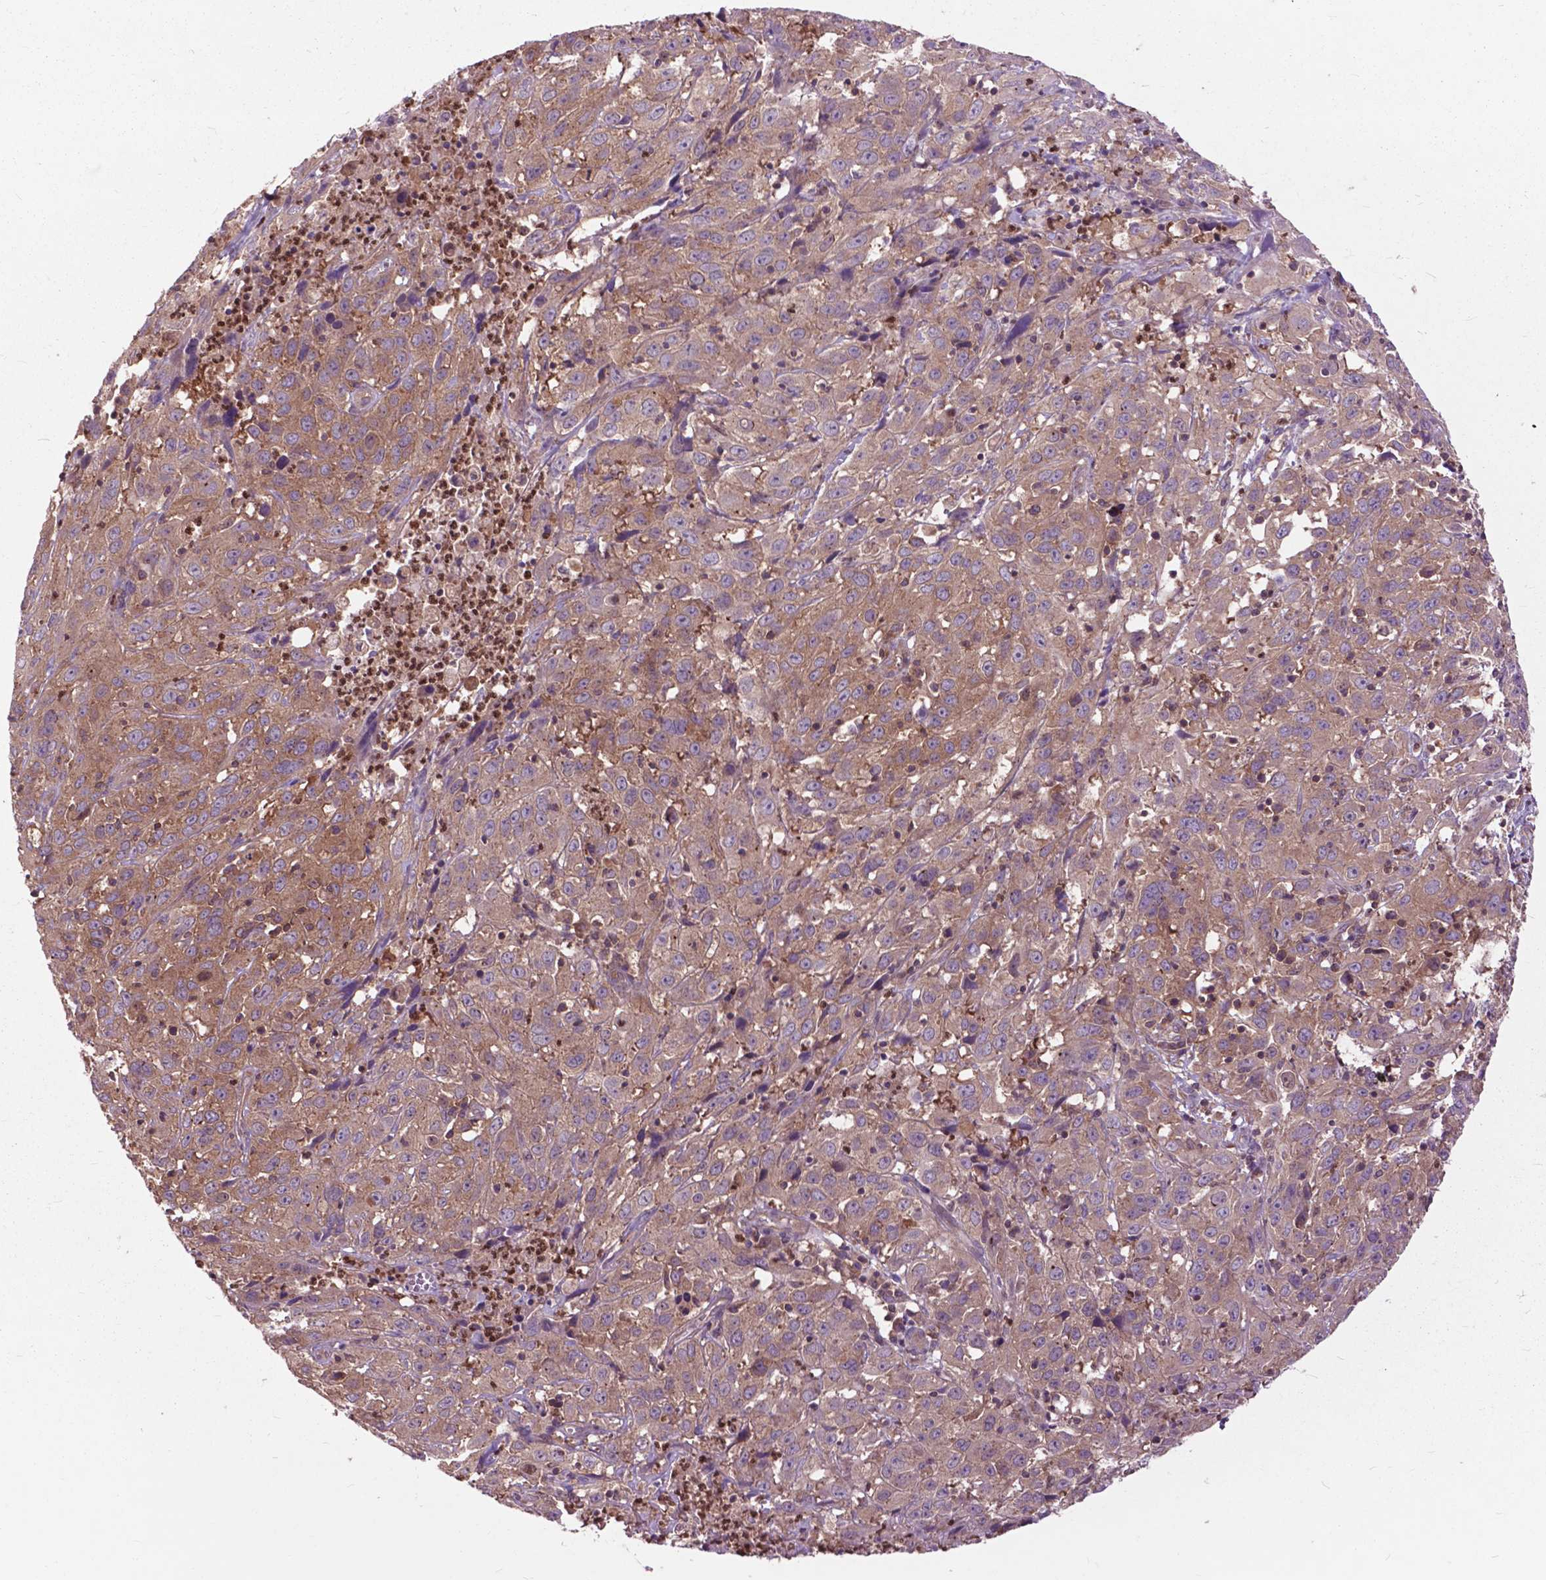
{"staining": {"intensity": "moderate", "quantity": ">75%", "location": "cytoplasmic/membranous"}, "tissue": "cervical cancer", "cell_type": "Tumor cells", "image_type": "cancer", "snomed": [{"axis": "morphology", "description": "Squamous cell carcinoma, NOS"}, {"axis": "topography", "description": "Cervix"}], "caption": "An image showing moderate cytoplasmic/membranous positivity in about >75% of tumor cells in squamous cell carcinoma (cervical), as visualized by brown immunohistochemical staining.", "gene": "ARAF", "patient": {"sex": "female", "age": 32}}